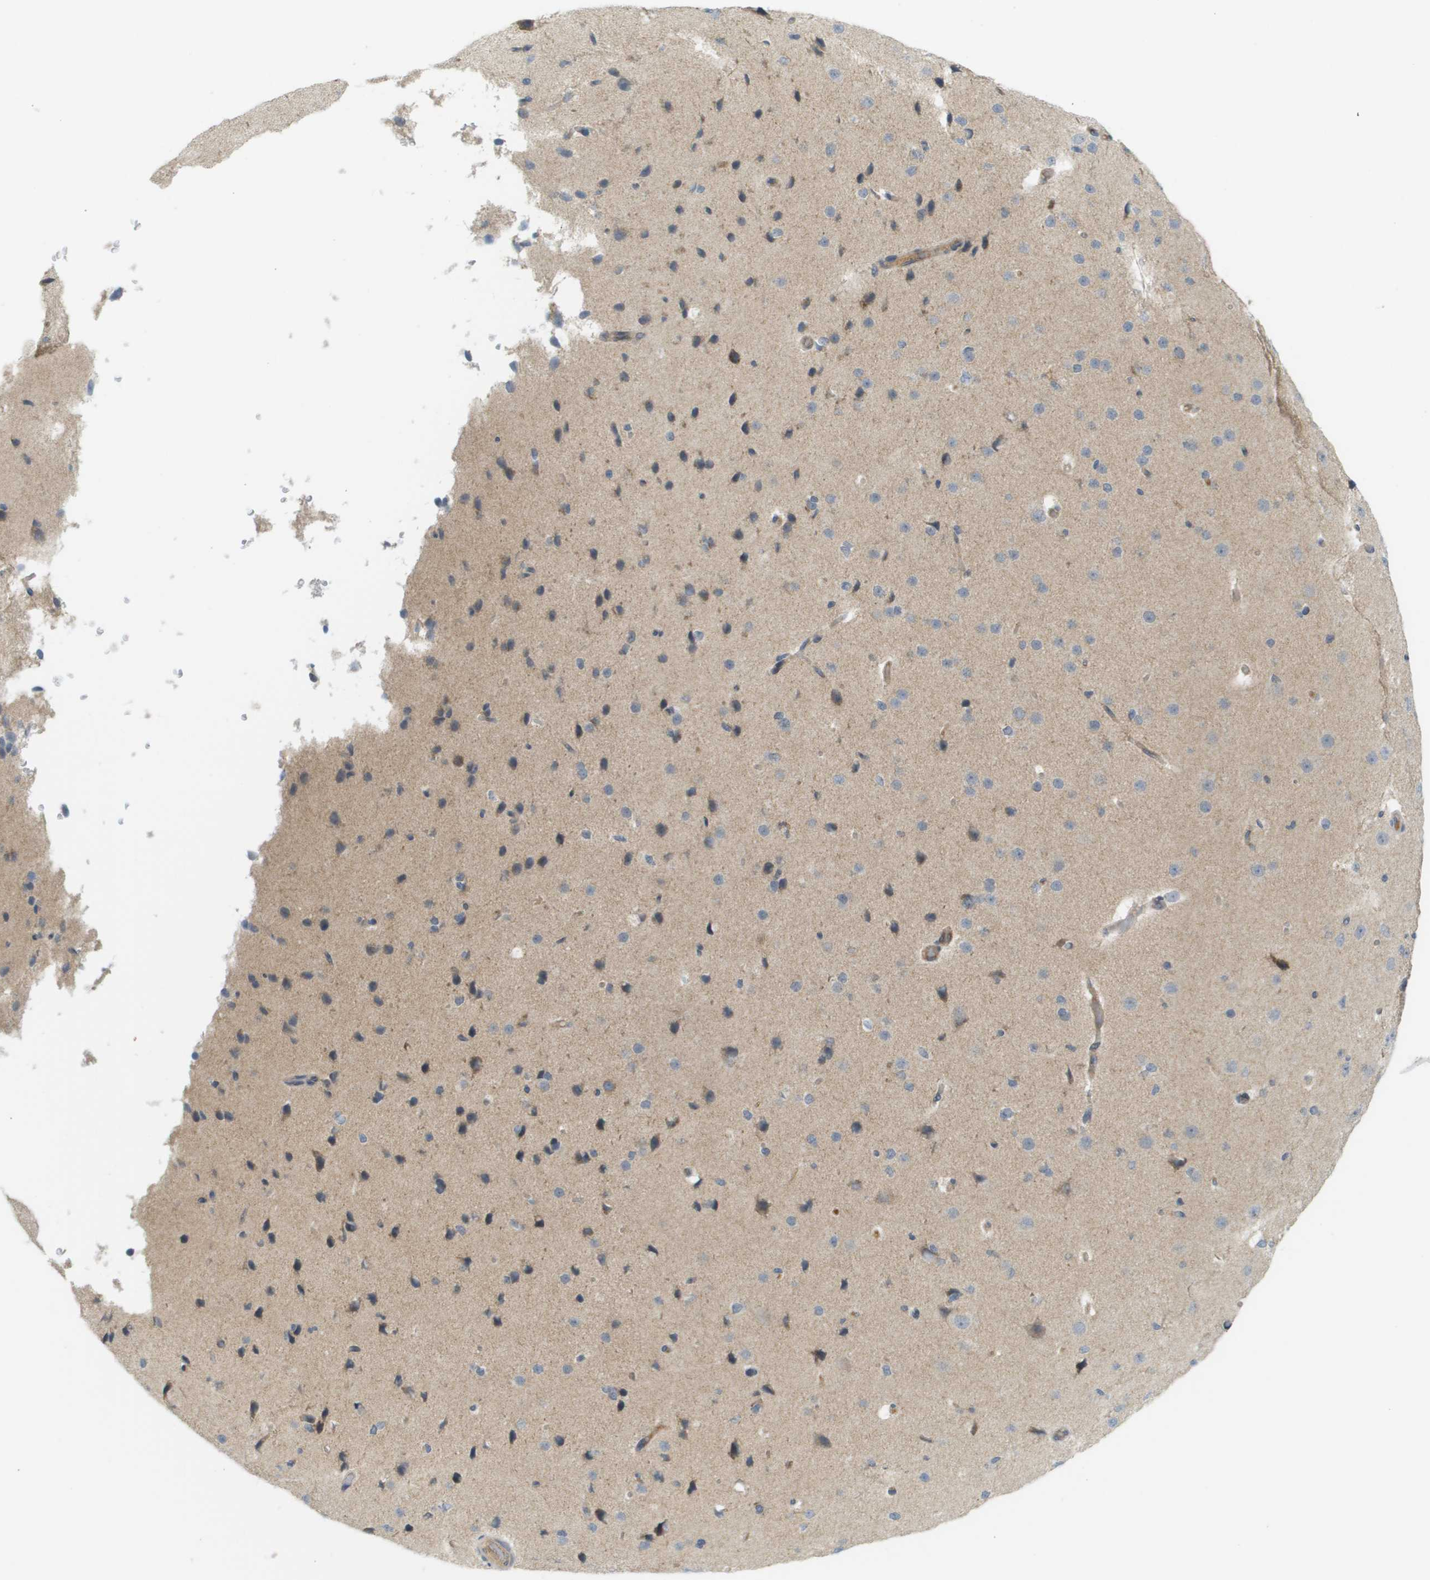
{"staining": {"intensity": "negative", "quantity": "none", "location": "none"}, "tissue": "cerebral cortex", "cell_type": "Endothelial cells", "image_type": "normal", "snomed": [{"axis": "morphology", "description": "Normal tissue, NOS"}, {"axis": "morphology", "description": "Developmental malformation"}, {"axis": "topography", "description": "Cerebral cortex"}], "caption": "DAB (3,3'-diaminobenzidine) immunohistochemical staining of normal cerebral cortex shows no significant positivity in endothelial cells. Nuclei are stained in blue.", "gene": "PROC", "patient": {"sex": "female", "age": 30}}